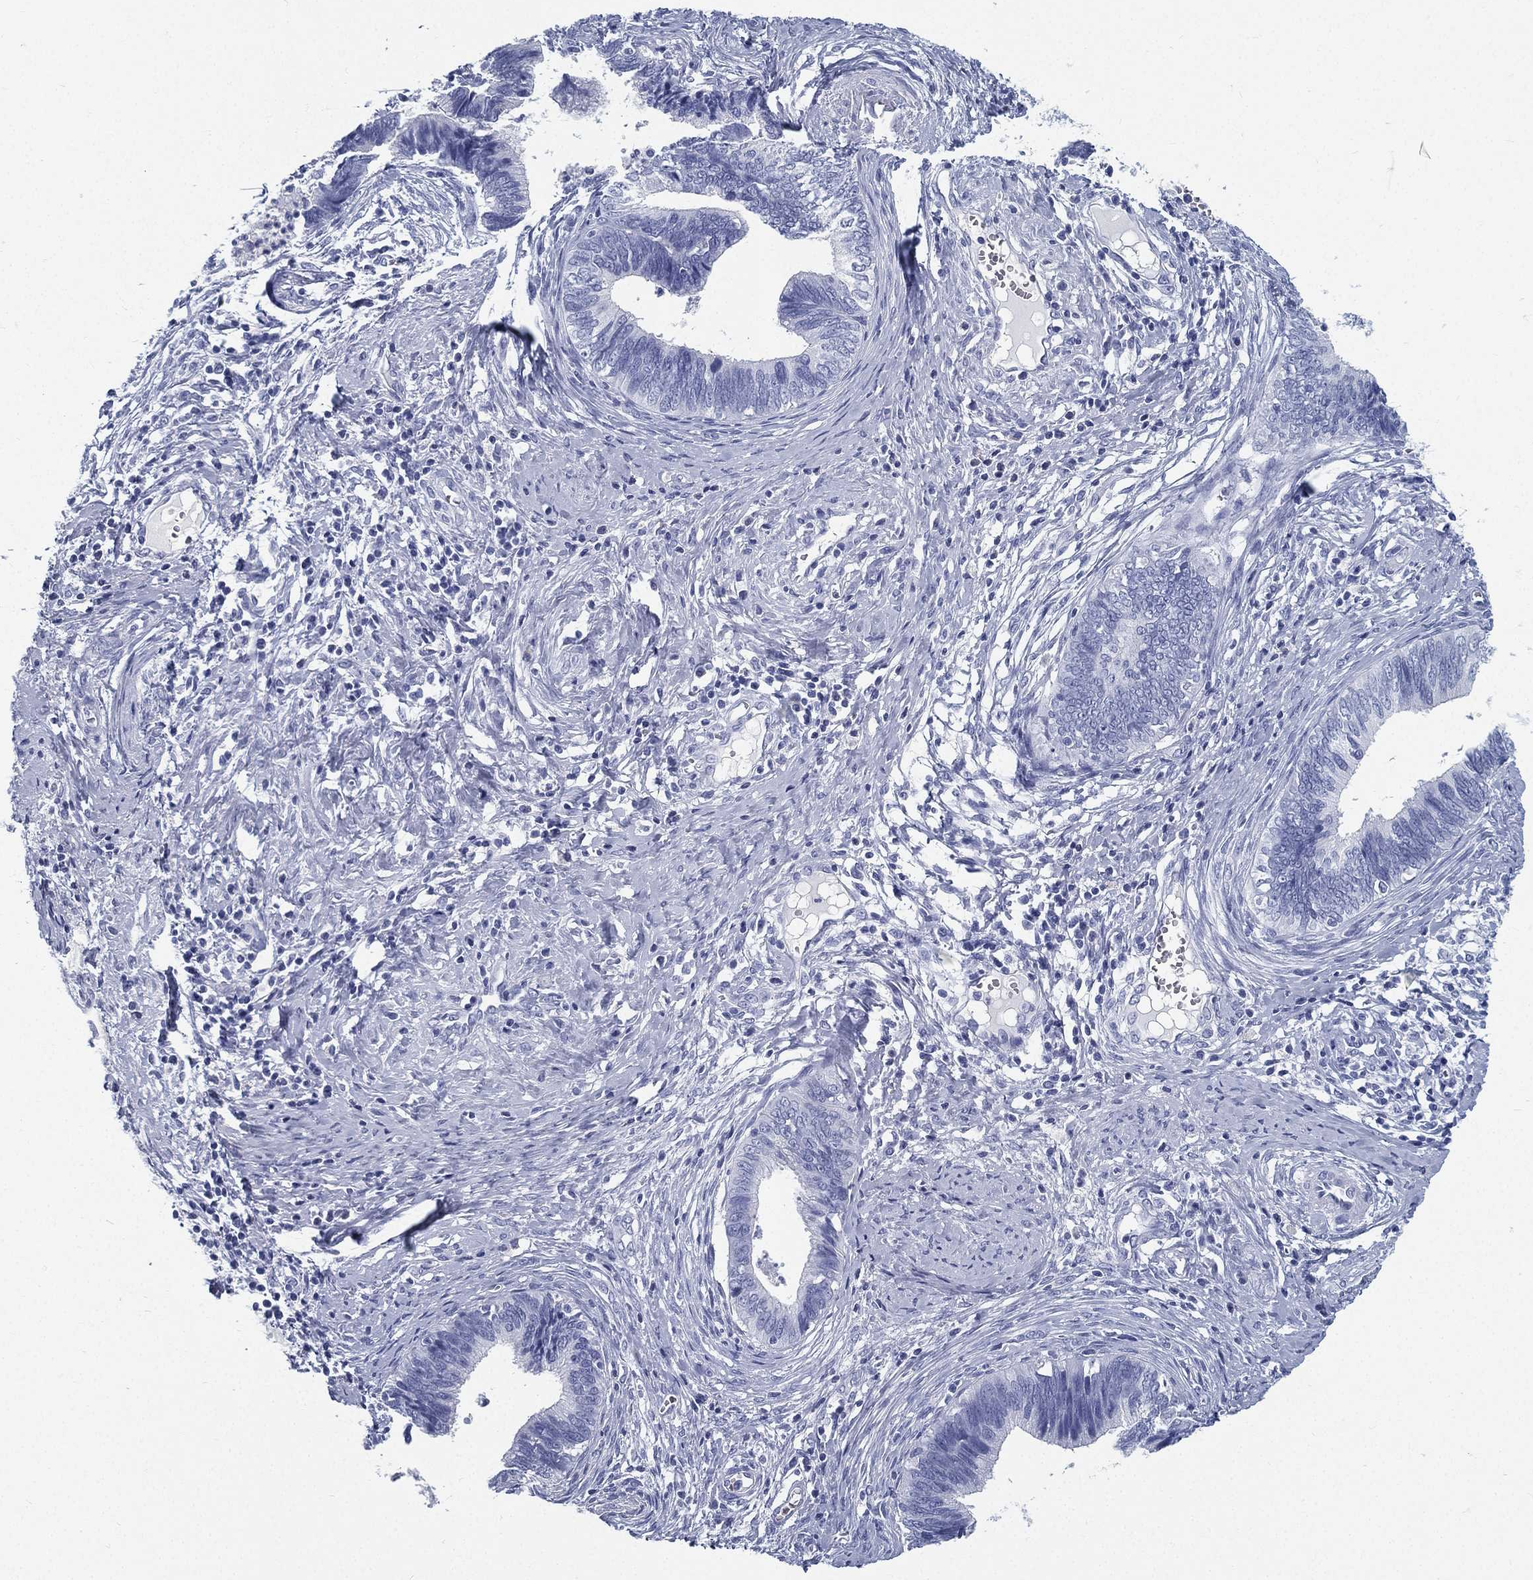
{"staining": {"intensity": "negative", "quantity": "none", "location": "none"}, "tissue": "cervical cancer", "cell_type": "Tumor cells", "image_type": "cancer", "snomed": [{"axis": "morphology", "description": "Adenocarcinoma, NOS"}, {"axis": "topography", "description": "Cervix"}], "caption": "Tumor cells are negative for protein expression in human cervical cancer. (IHC, brightfield microscopy, high magnification).", "gene": "ATP1B2", "patient": {"sex": "female", "age": 42}}